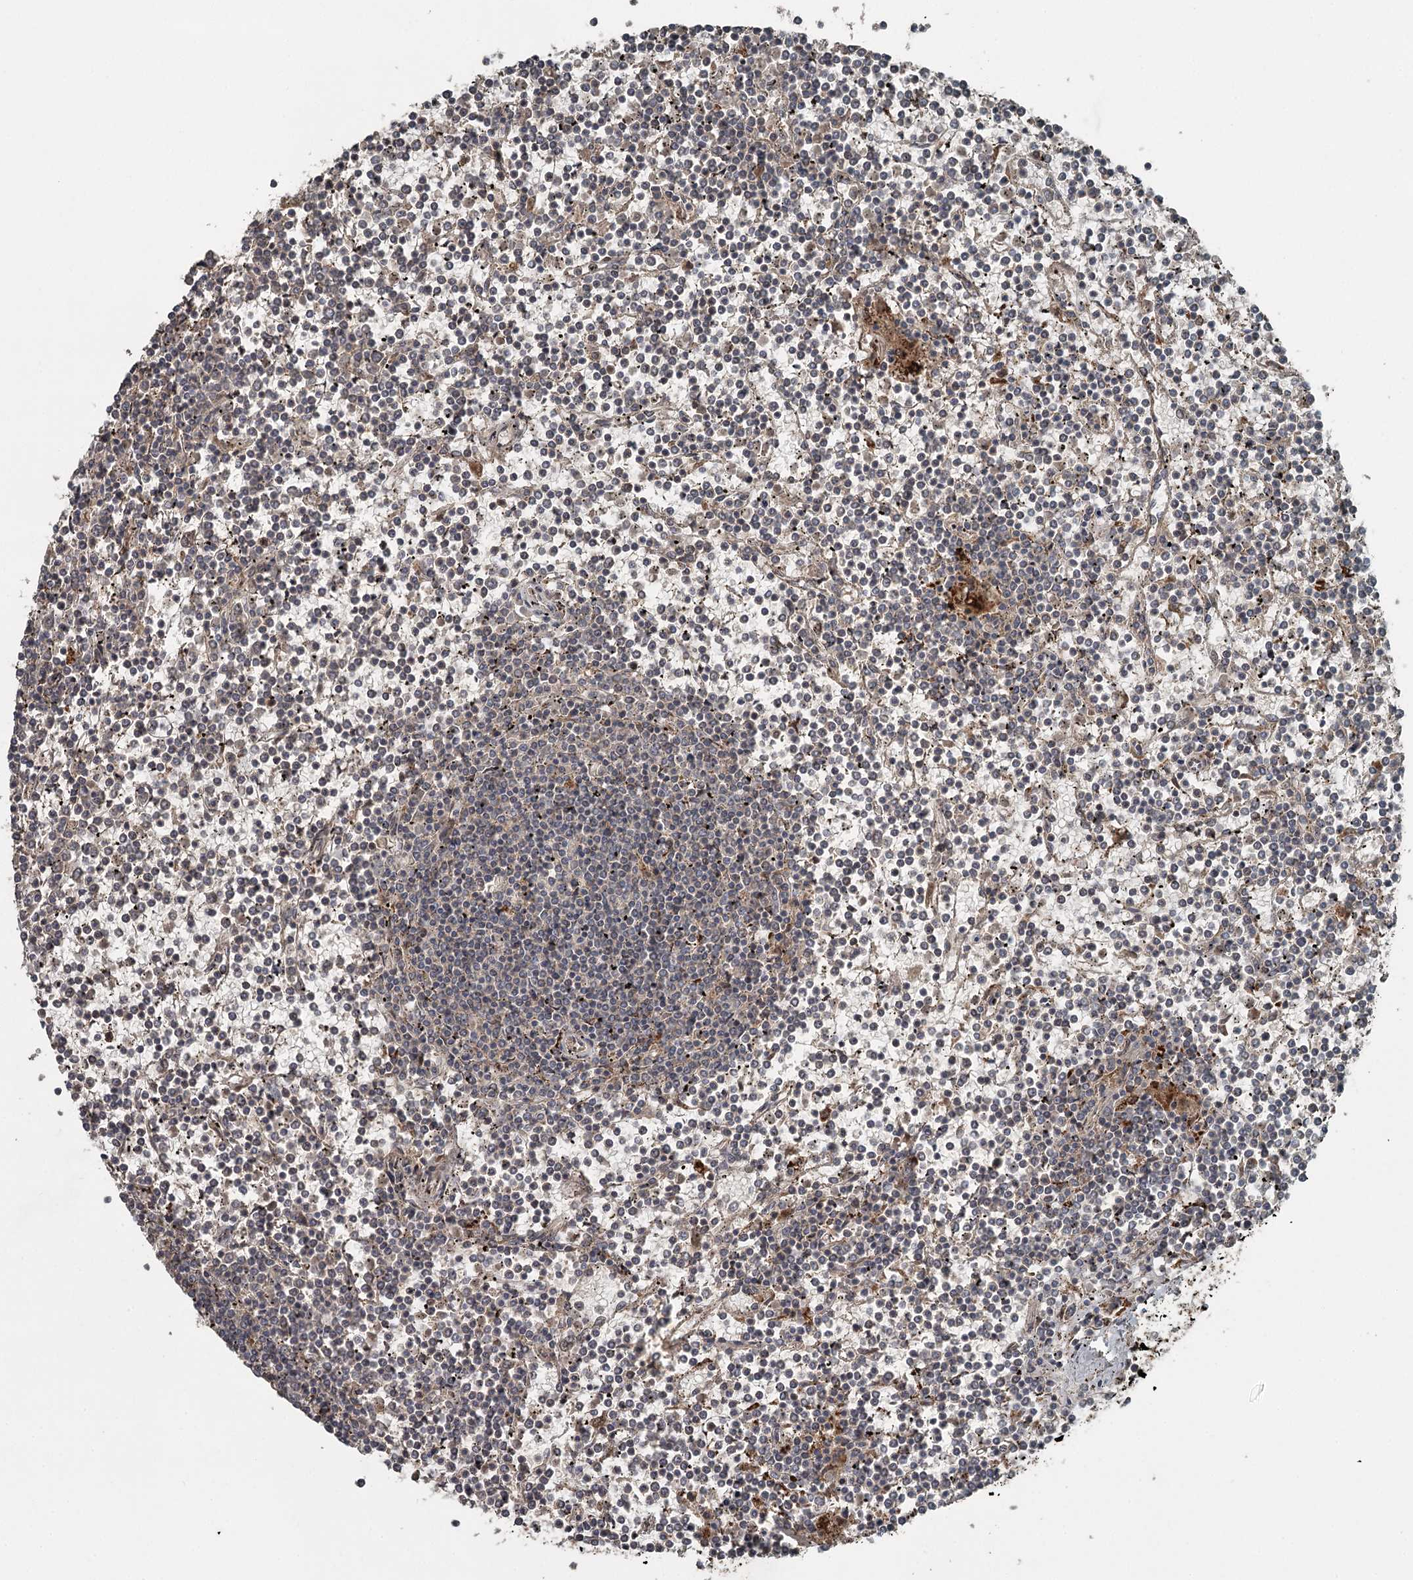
{"staining": {"intensity": "negative", "quantity": "none", "location": "none"}, "tissue": "lymphoma", "cell_type": "Tumor cells", "image_type": "cancer", "snomed": [{"axis": "morphology", "description": "Malignant lymphoma, non-Hodgkin's type, Low grade"}, {"axis": "topography", "description": "Spleen"}], "caption": "Immunohistochemistry (IHC) image of lymphoma stained for a protein (brown), which reveals no staining in tumor cells.", "gene": "SLC39A8", "patient": {"sex": "female", "age": 19}}